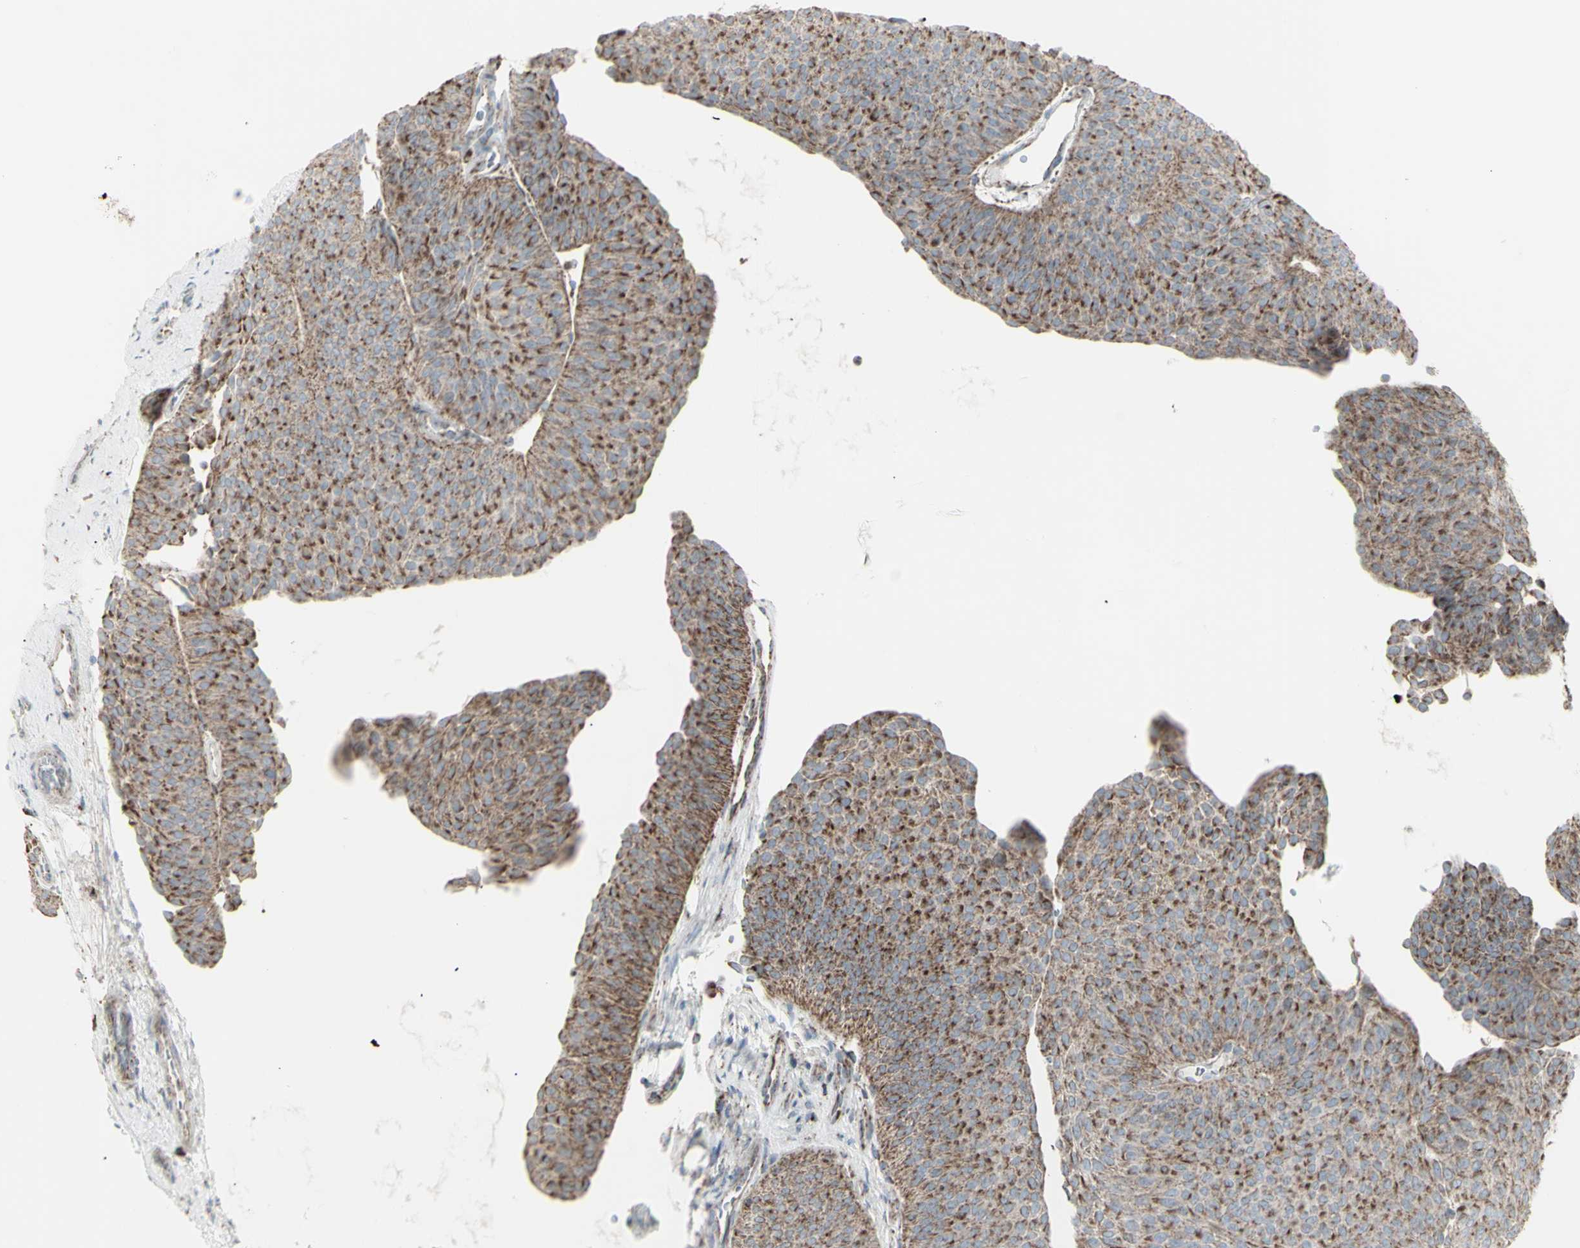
{"staining": {"intensity": "moderate", "quantity": ">75%", "location": "cytoplasmic/membranous"}, "tissue": "urothelial cancer", "cell_type": "Tumor cells", "image_type": "cancer", "snomed": [{"axis": "morphology", "description": "Urothelial carcinoma, Low grade"}, {"axis": "topography", "description": "Urinary bladder"}], "caption": "Protein expression analysis of human low-grade urothelial carcinoma reveals moderate cytoplasmic/membranous staining in about >75% of tumor cells.", "gene": "PLGRKT", "patient": {"sex": "female", "age": 60}}